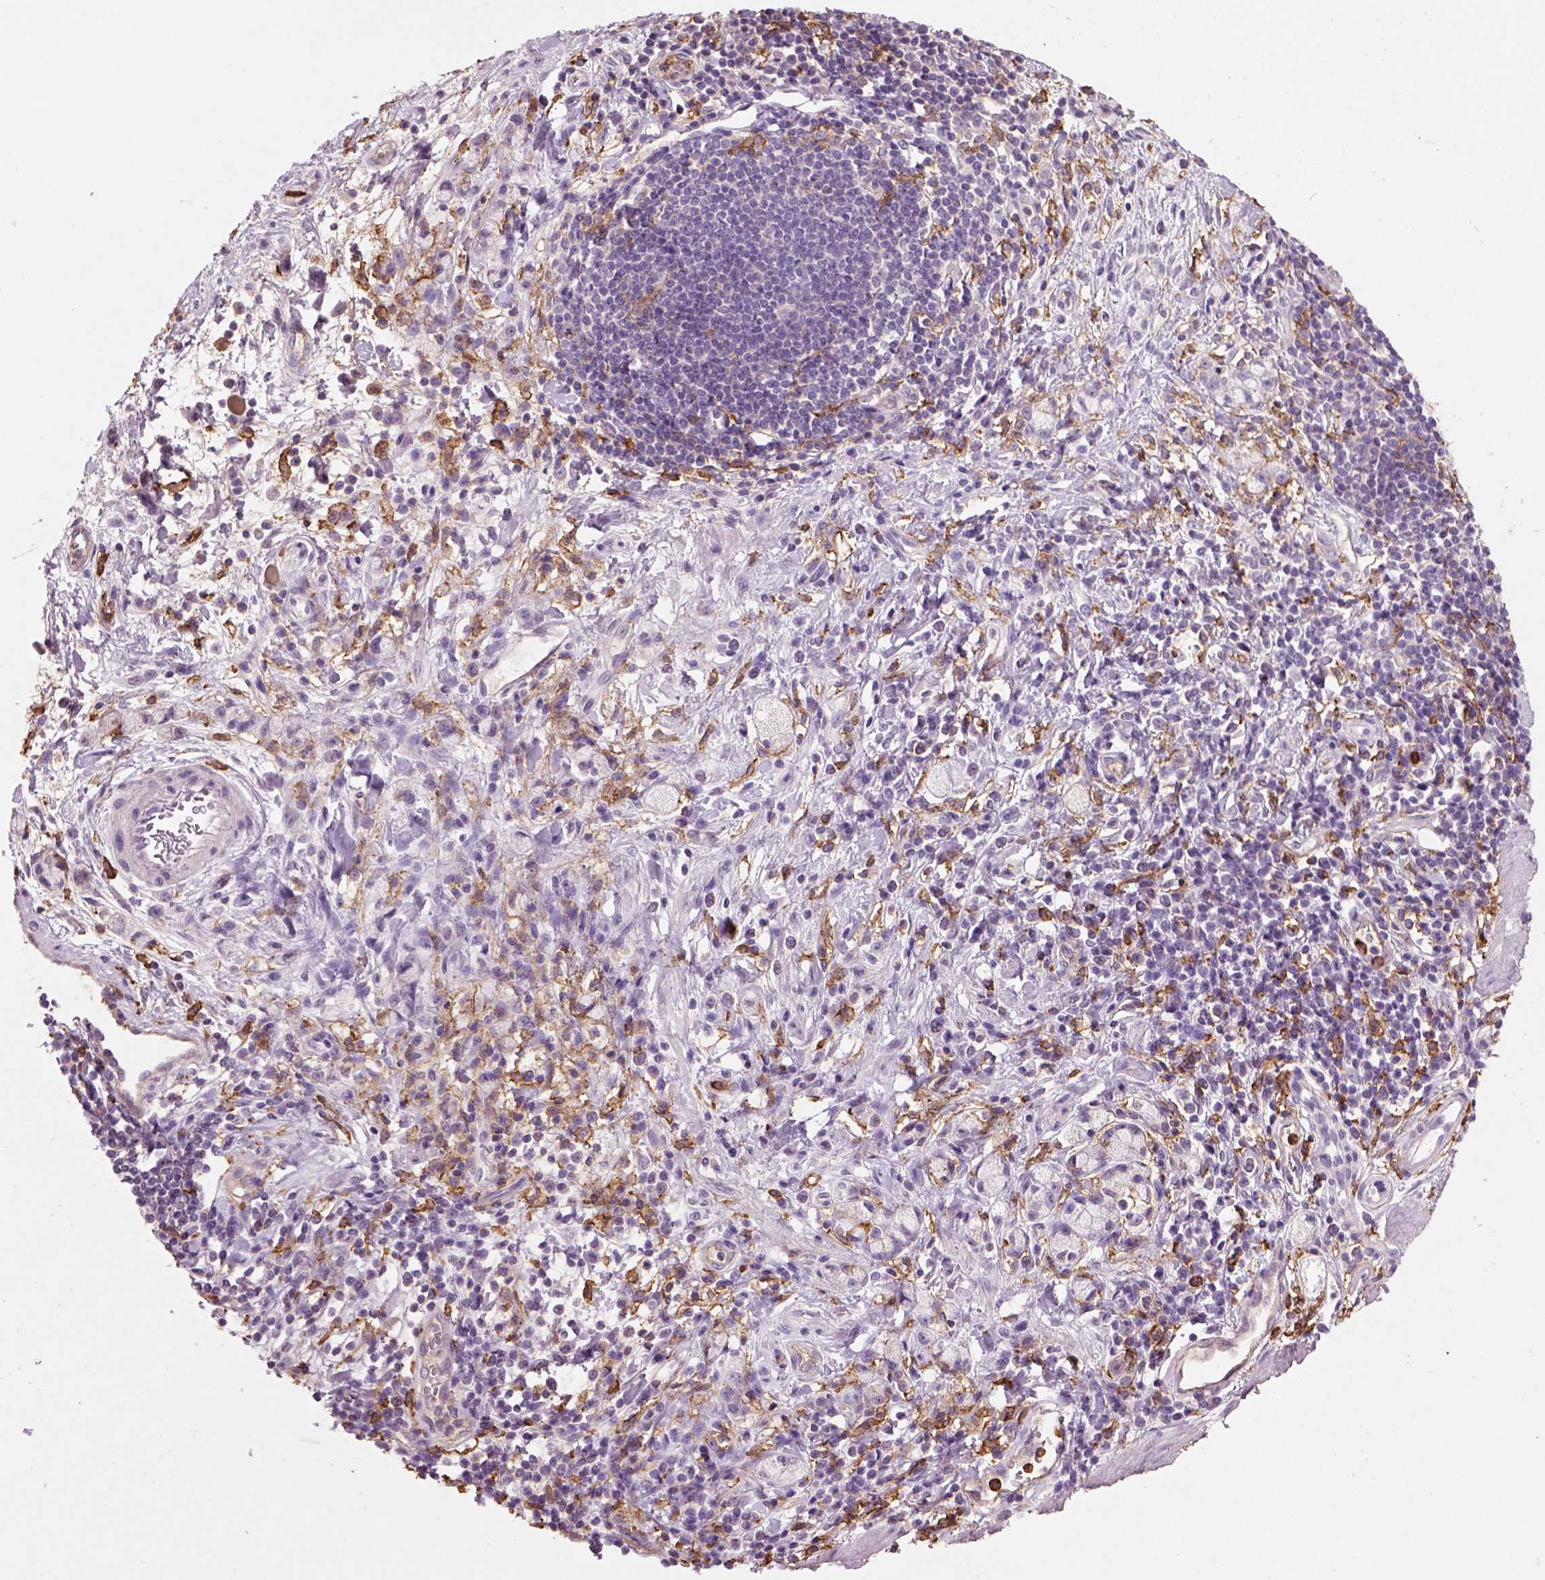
{"staining": {"intensity": "negative", "quantity": "none", "location": "none"}, "tissue": "stomach cancer", "cell_type": "Tumor cells", "image_type": "cancer", "snomed": [{"axis": "morphology", "description": "Adenocarcinoma, NOS"}, {"axis": "topography", "description": "Stomach"}], "caption": "The image displays no significant positivity in tumor cells of stomach cancer.", "gene": "CD14", "patient": {"sex": "male", "age": 58}}